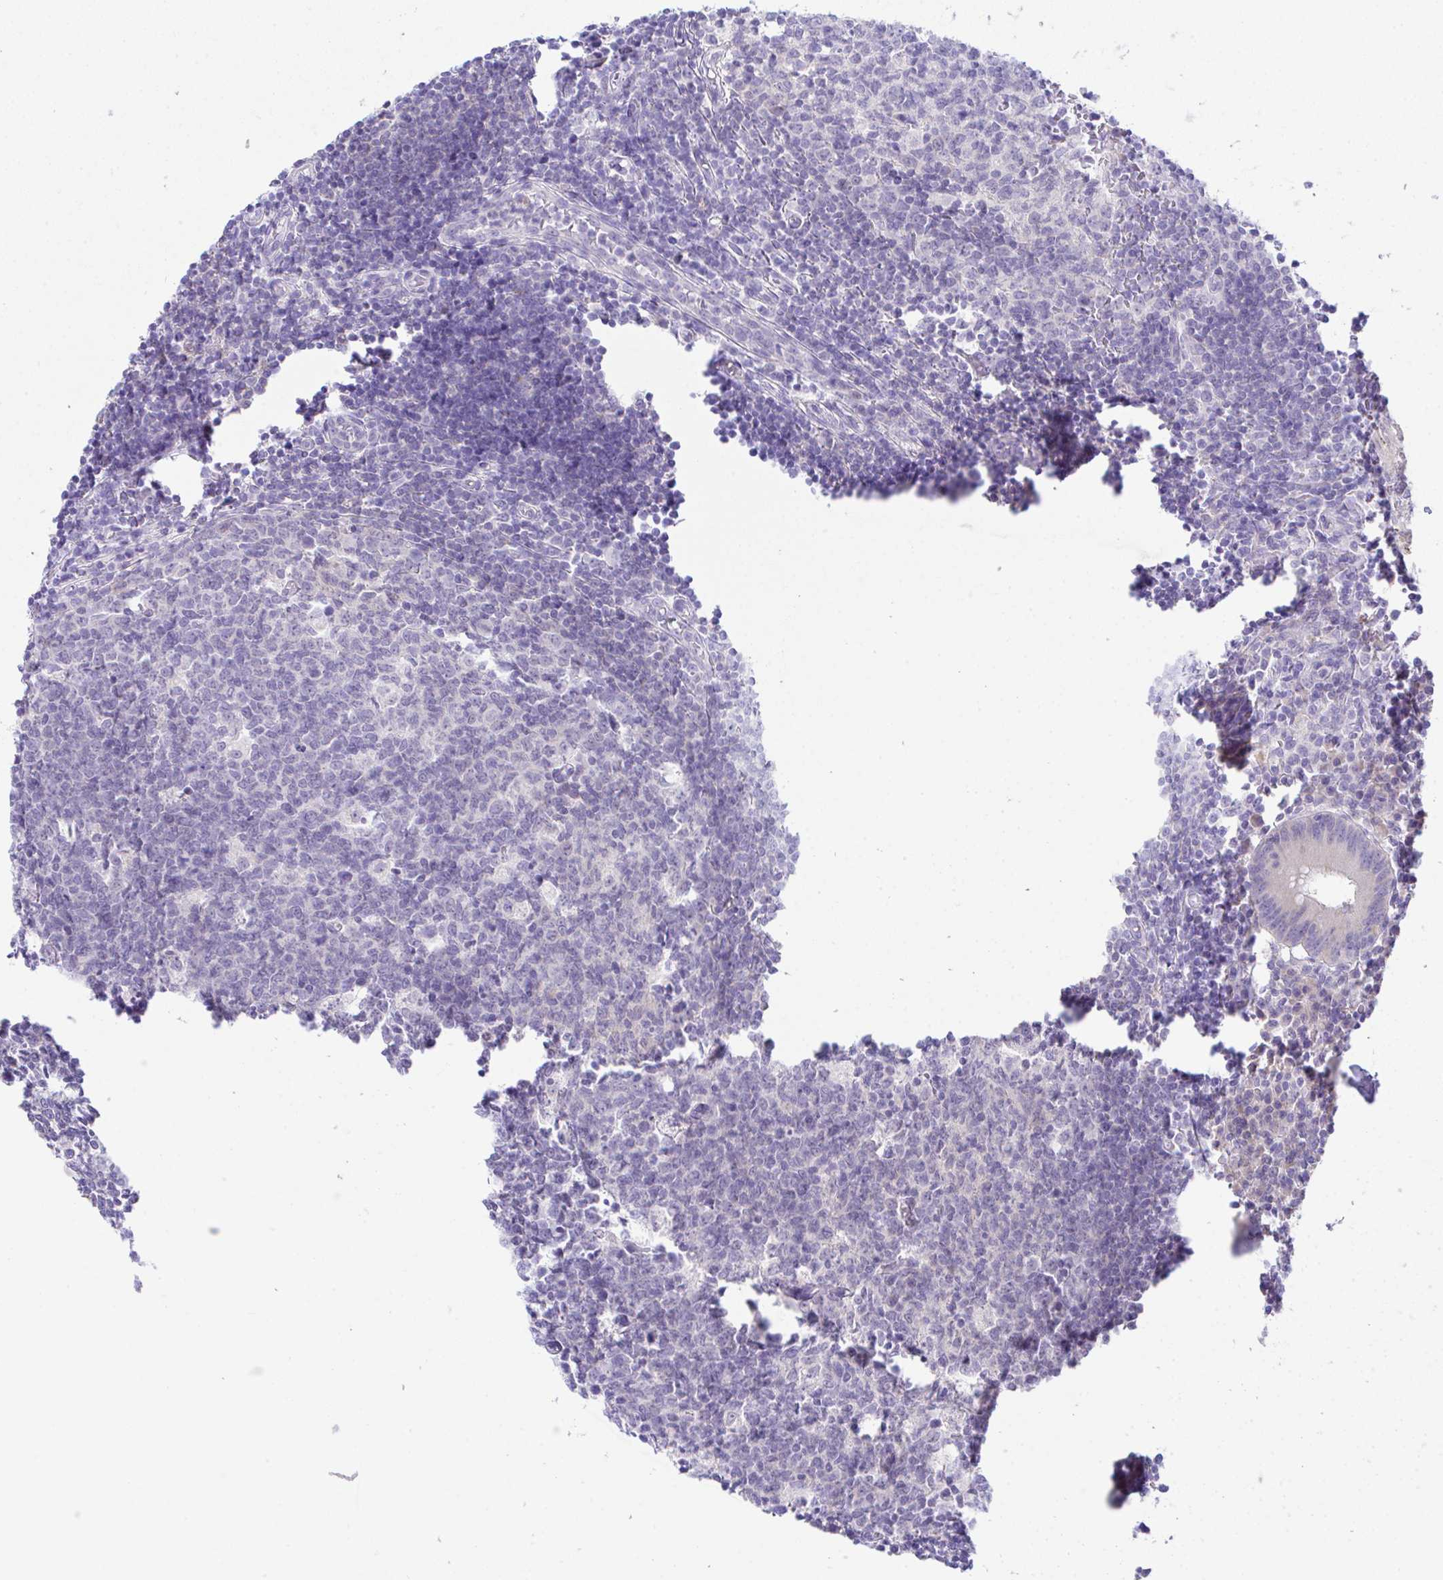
{"staining": {"intensity": "negative", "quantity": "none", "location": "none"}, "tissue": "appendix", "cell_type": "Glandular cells", "image_type": "normal", "snomed": [{"axis": "morphology", "description": "Normal tissue, NOS"}, {"axis": "topography", "description": "Appendix"}], "caption": "Appendix was stained to show a protein in brown. There is no significant staining in glandular cells. (Immunohistochemistry, brightfield microscopy, high magnification).", "gene": "HOXB4", "patient": {"sex": "male", "age": 18}}